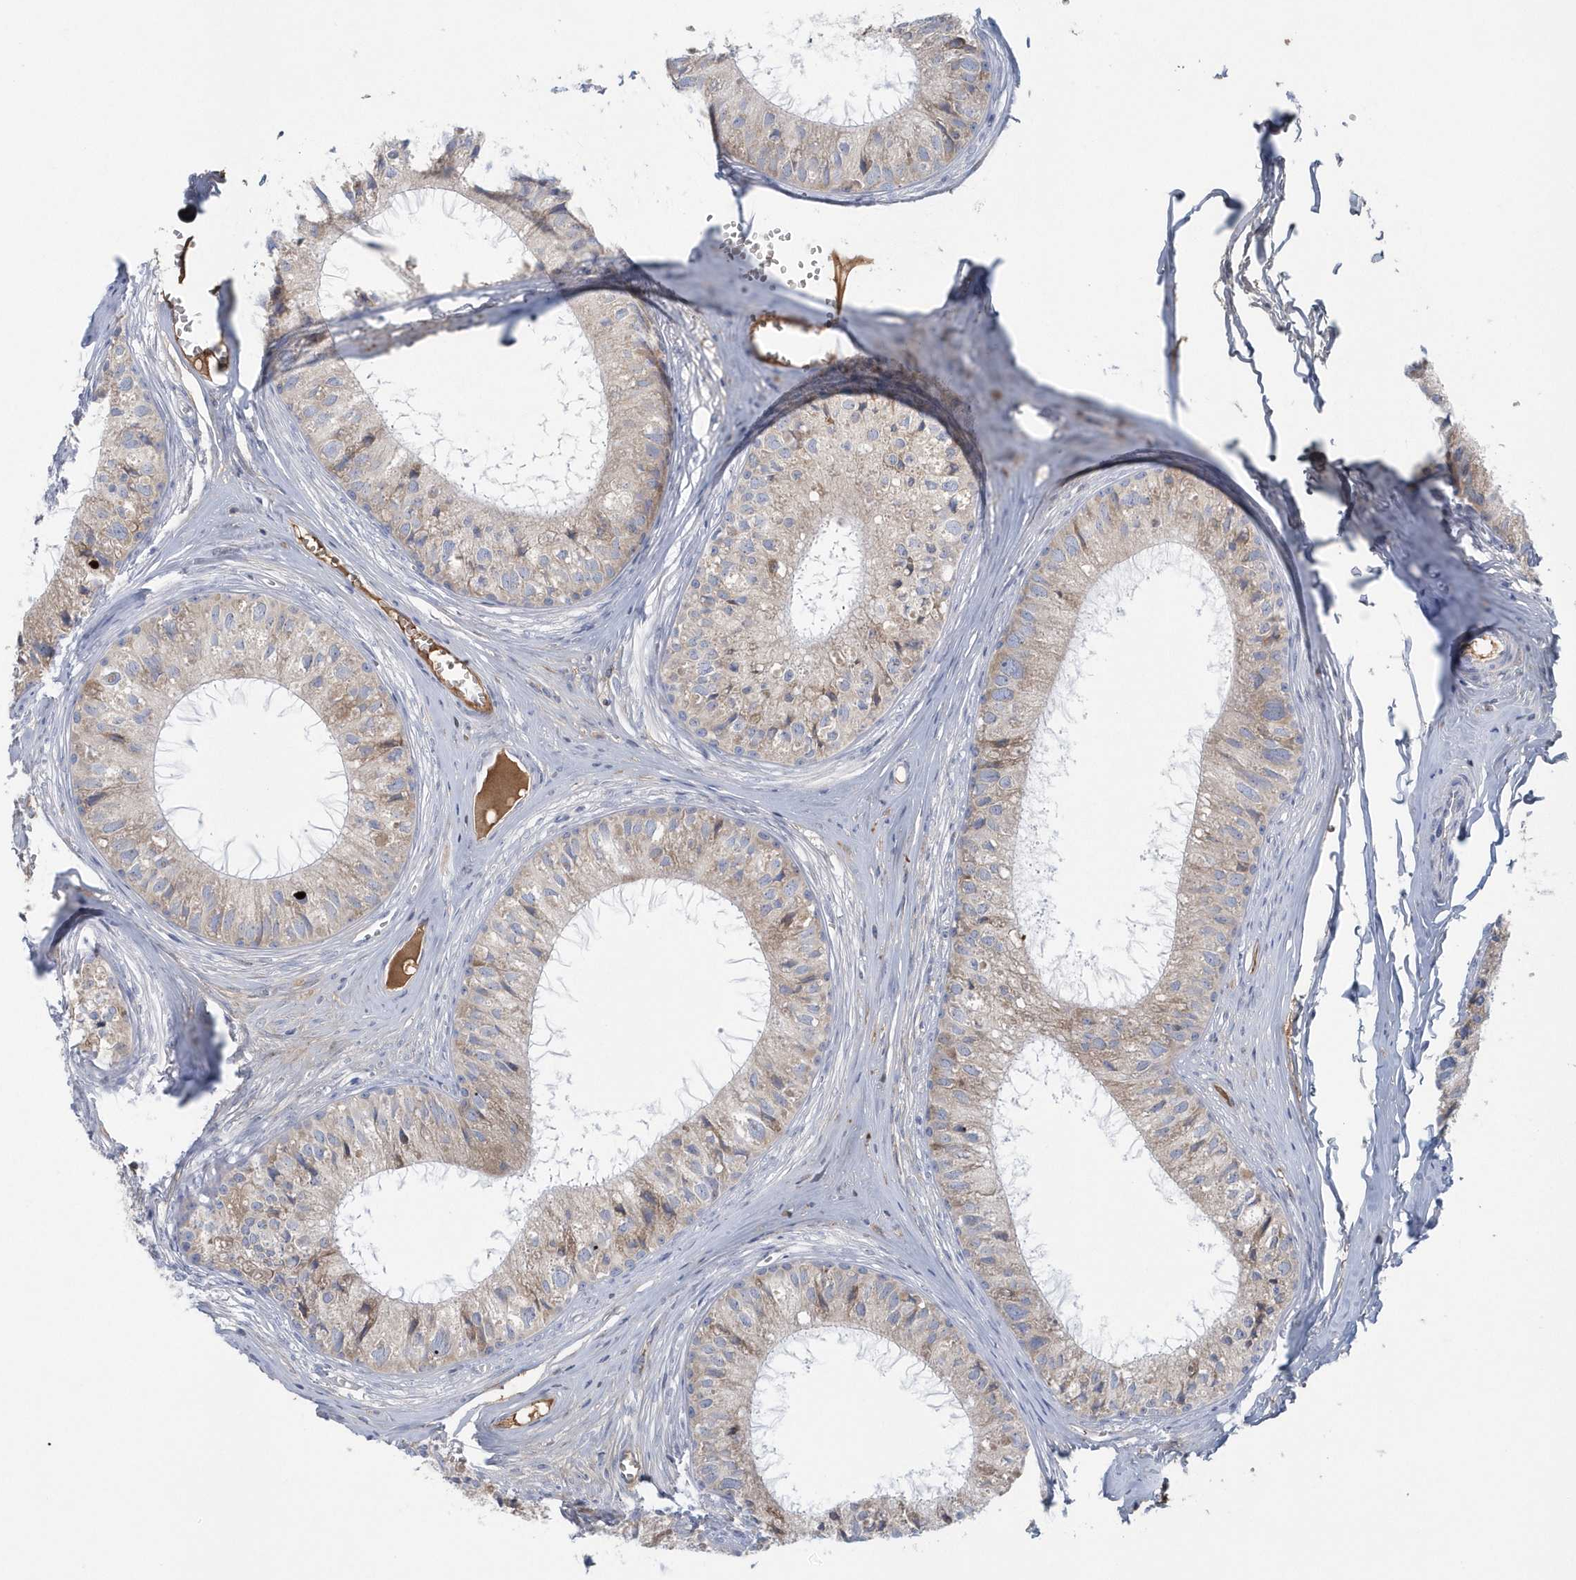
{"staining": {"intensity": "weak", "quantity": "25%-75%", "location": "cytoplasmic/membranous"}, "tissue": "epididymis", "cell_type": "Glandular cells", "image_type": "normal", "snomed": [{"axis": "morphology", "description": "Normal tissue, NOS"}, {"axis": "topography", "description": "Epididymis"}], "caption": "Epididymis stained with DAB (3,3'-diaminobenzidine) immunohistochemistry demonstrates low levels of weak cytoplasmic/membranous expression in about 25%-75% of glandular cells. Nuclei are stained in blue.", "gene": "SPATA18", "patient": {"sex": "male", "age": 36}}